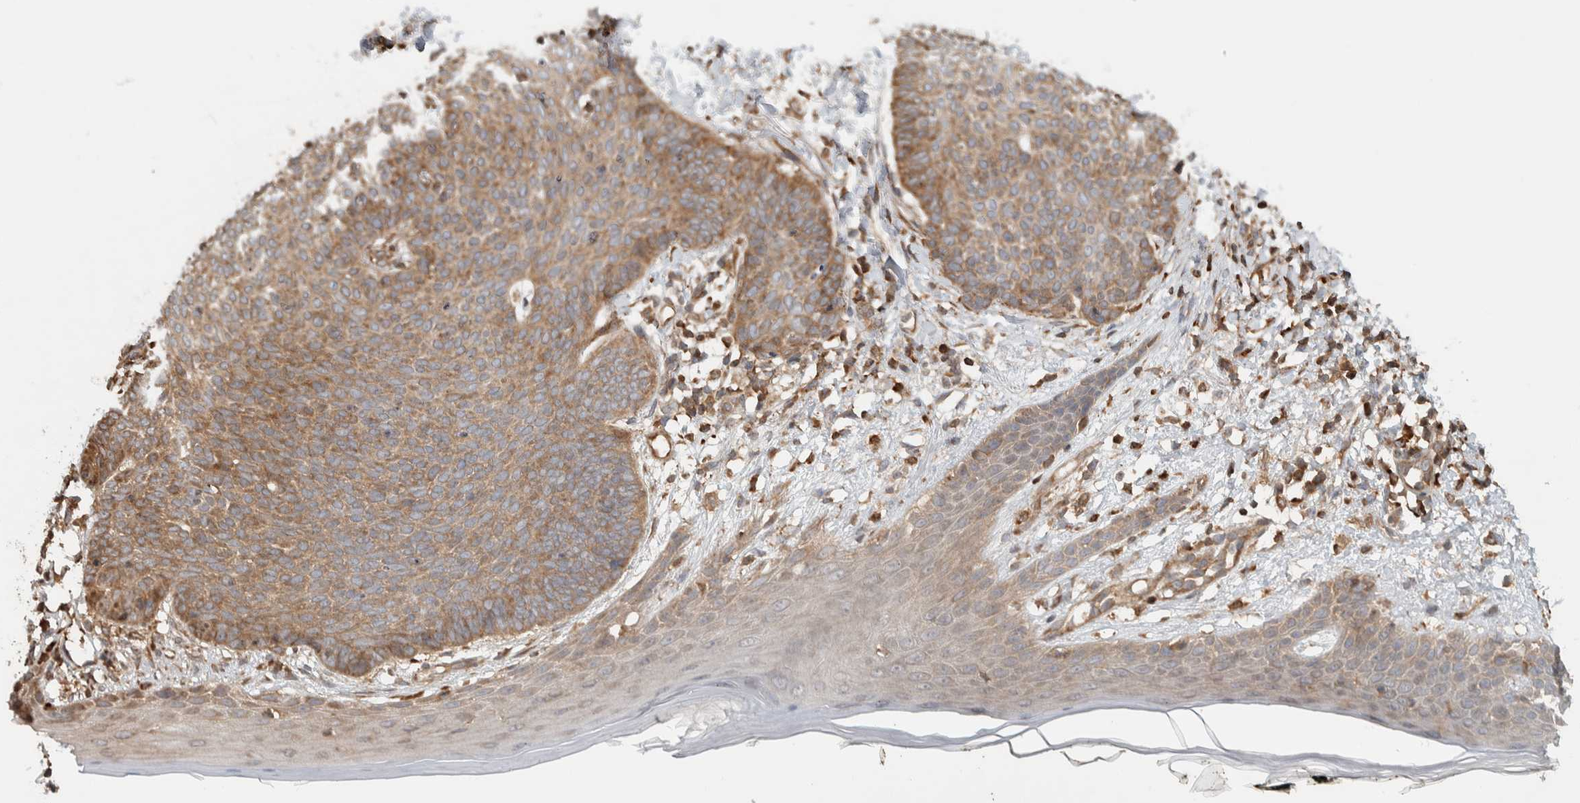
{"staining": {"intensity": "moderate", "quantity": ">75%", "location": "cytoplasmic/membranous"}, "tissue": "skin cancer", "cell_type": "Tumor cells", "image_type": "cancer", "snomed": [{"axis": "morphology", "description": "Normal tissue, NOS"}, {"axis": "morphology", "description": "Basal cell carcinoma"}, {"axis": "topography", "description": "Skin"}], "caption": "Brown immunohistochemical staining in human basal cell carcinoma (skin) demonstrates moderate cytoplasmic/membranous staining in about >75% of tumor cells.", "gene": "CNTROB", "patient": {"sex": "male", "age": 50}}